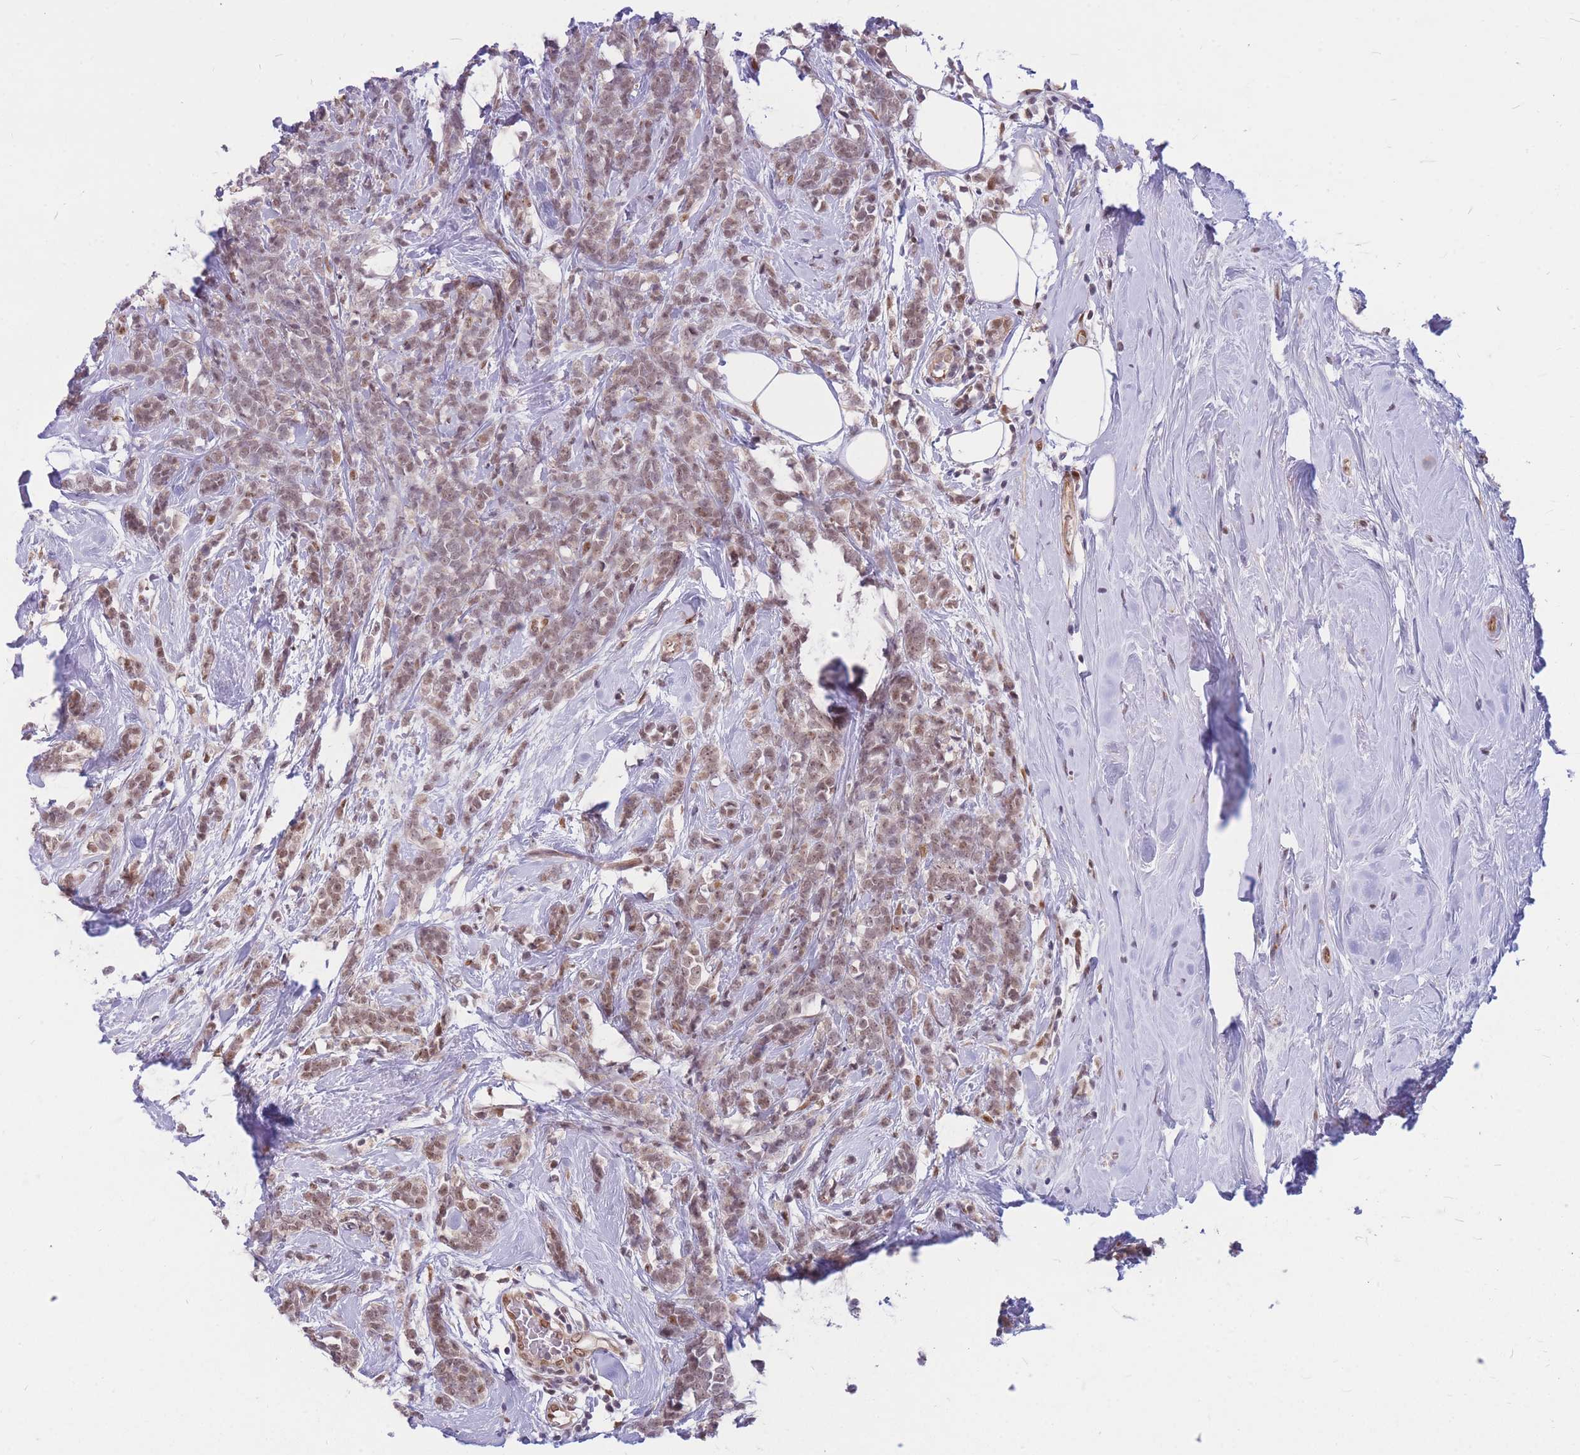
{"staining": {"intensity": "weak", "quantity": ">75%", "location": "nuclear"}, "tissue": "breast cancer", "cell_type": "Tumor cells", "image_type": "cancer", "snomed": [{"axis": "morphology", "description": "Lobular carcinoma"}, {"axis": "topography", "description": "Breast"}], "caption": "A brown stain labels weak nuclear staining of a protein in human breast cancer tumor cells. (Stains: DAB in brown, nuclei in blue, Microscopy: brightfield microscopy at high magnification).", "gene": "ERCC2", "patient": {"sex": "female", "age": 58}}